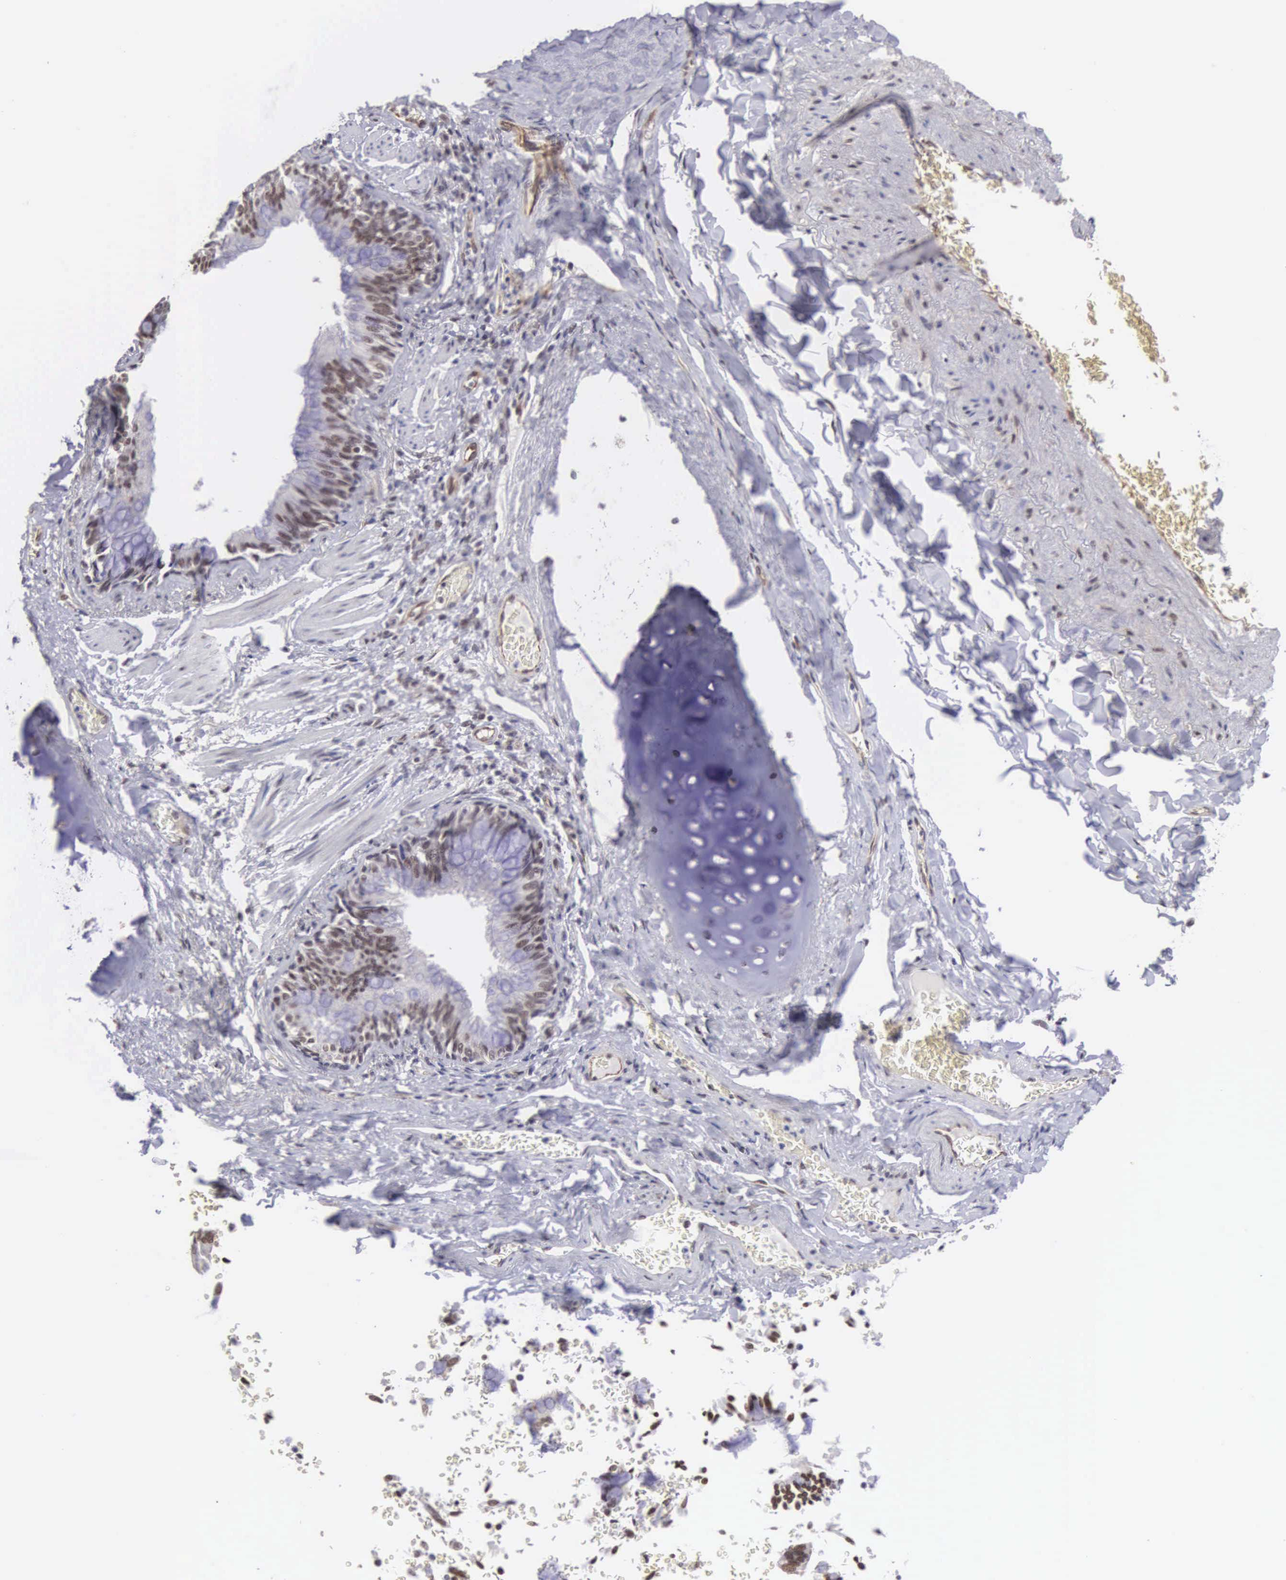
{"staining": {"intensity": "moderate", "quantity": ">75%", "location": "nuclear"}, "tissue": "bronchus", "cell_type": "Respiratory epithelial cells", "image_type": "normal", "snomed": [{"axis": "morphology", "description": "Normal tissue, NOS"}, {"axis": "topography", "description": "Lung"}], "caption": "Immunohistochemical staining of benign bronchus exhibits medium levels of moderate nuclear expression in about >75% of respiratory epithelial cells.", "gene": "MORC2", "patient": {"sex": "male", "age": 54}}